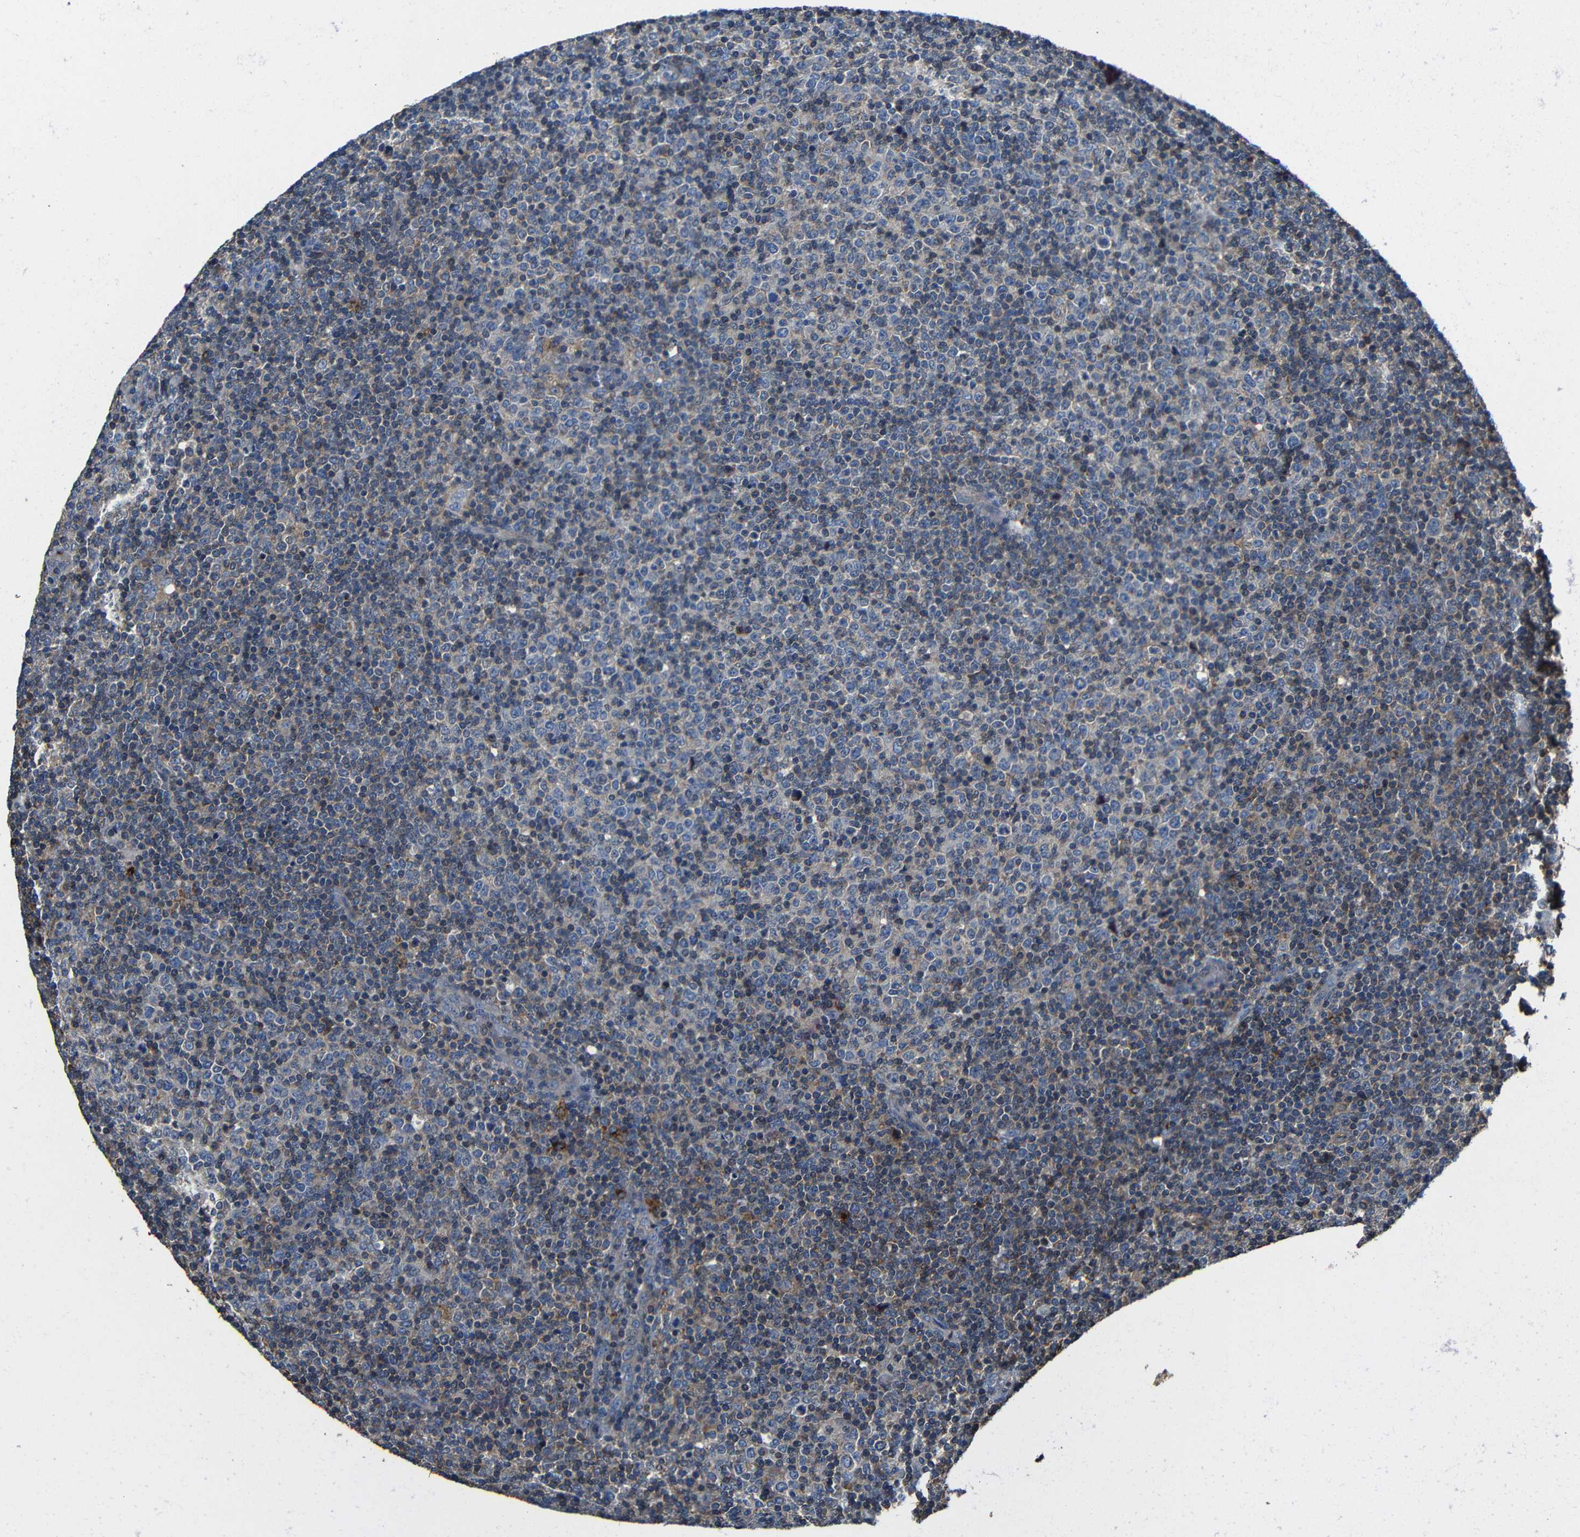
{"staining": {"intensity": "weak", "quantity": "25%-75%", "location": "cytoplasmic/membranous"}, "tissue": "lymphoma", "cell_type": "Tumor cells", "image_type": "cancer", "snomed": [{"axis": "morphology", "description": "Malignant lymphoma, non-Hodgkin's type, Low grade"}, {"axis": "topography", "description": "Lymph node"}], "caption": "Immunohistochemistry (DAB) staining of low-grade malignant lymphoma, non-Hodgkin's type demonstrates weak cytoplasmic/membranous protein positivity in approximately 25%-75% of tumor cells.", "gene": "GDI1", "patient": {"sex": "male", "age": 70}}